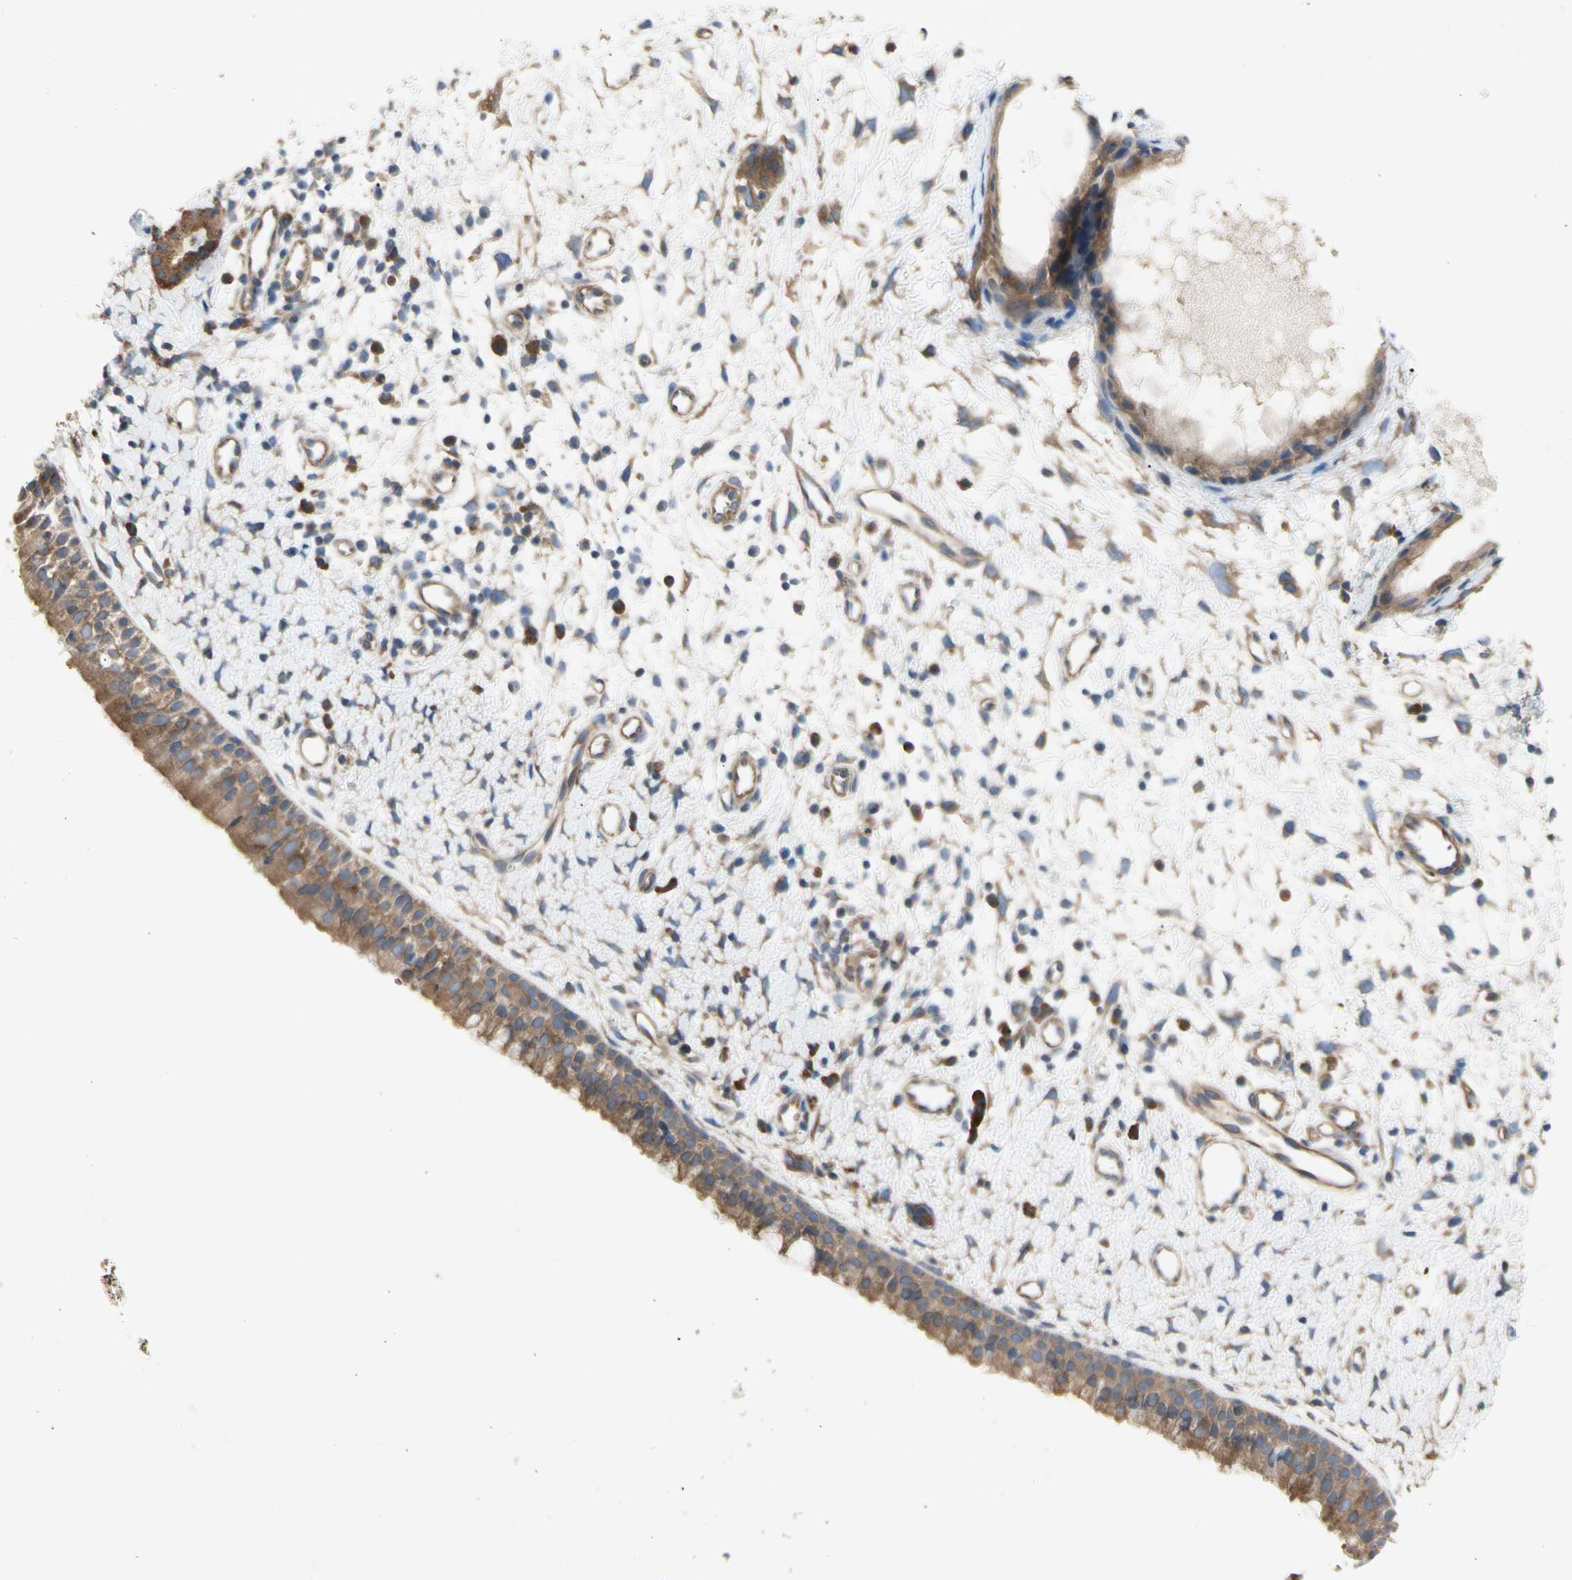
{"staining": {"intensity": "moderate", "quantity": ">75%", "location": "cytoplasmic/membranous"}, "tissue": "nasopharynx", "cell_type": "Respiratory epithelial cells", "image_type": "normal", "snomed": [{"axis": "morphology", "description": "Normal tissue, NOS"}, {"axis": "topography", "description": "Nasopharynx"}], "caption": "Protein positivity by immunohistochemistry (IHC) demonstrates moderate cytoplasmic/membranous staining in approximately >75% of respiratory epithelial cells in normal nasopharynx. (DAB (3,3'-diaminobenzidine) = brown stain, brightfield microscopy at high magnification).", "gene": "KLC1", "patient": {"sex": "male", "age": 22}}